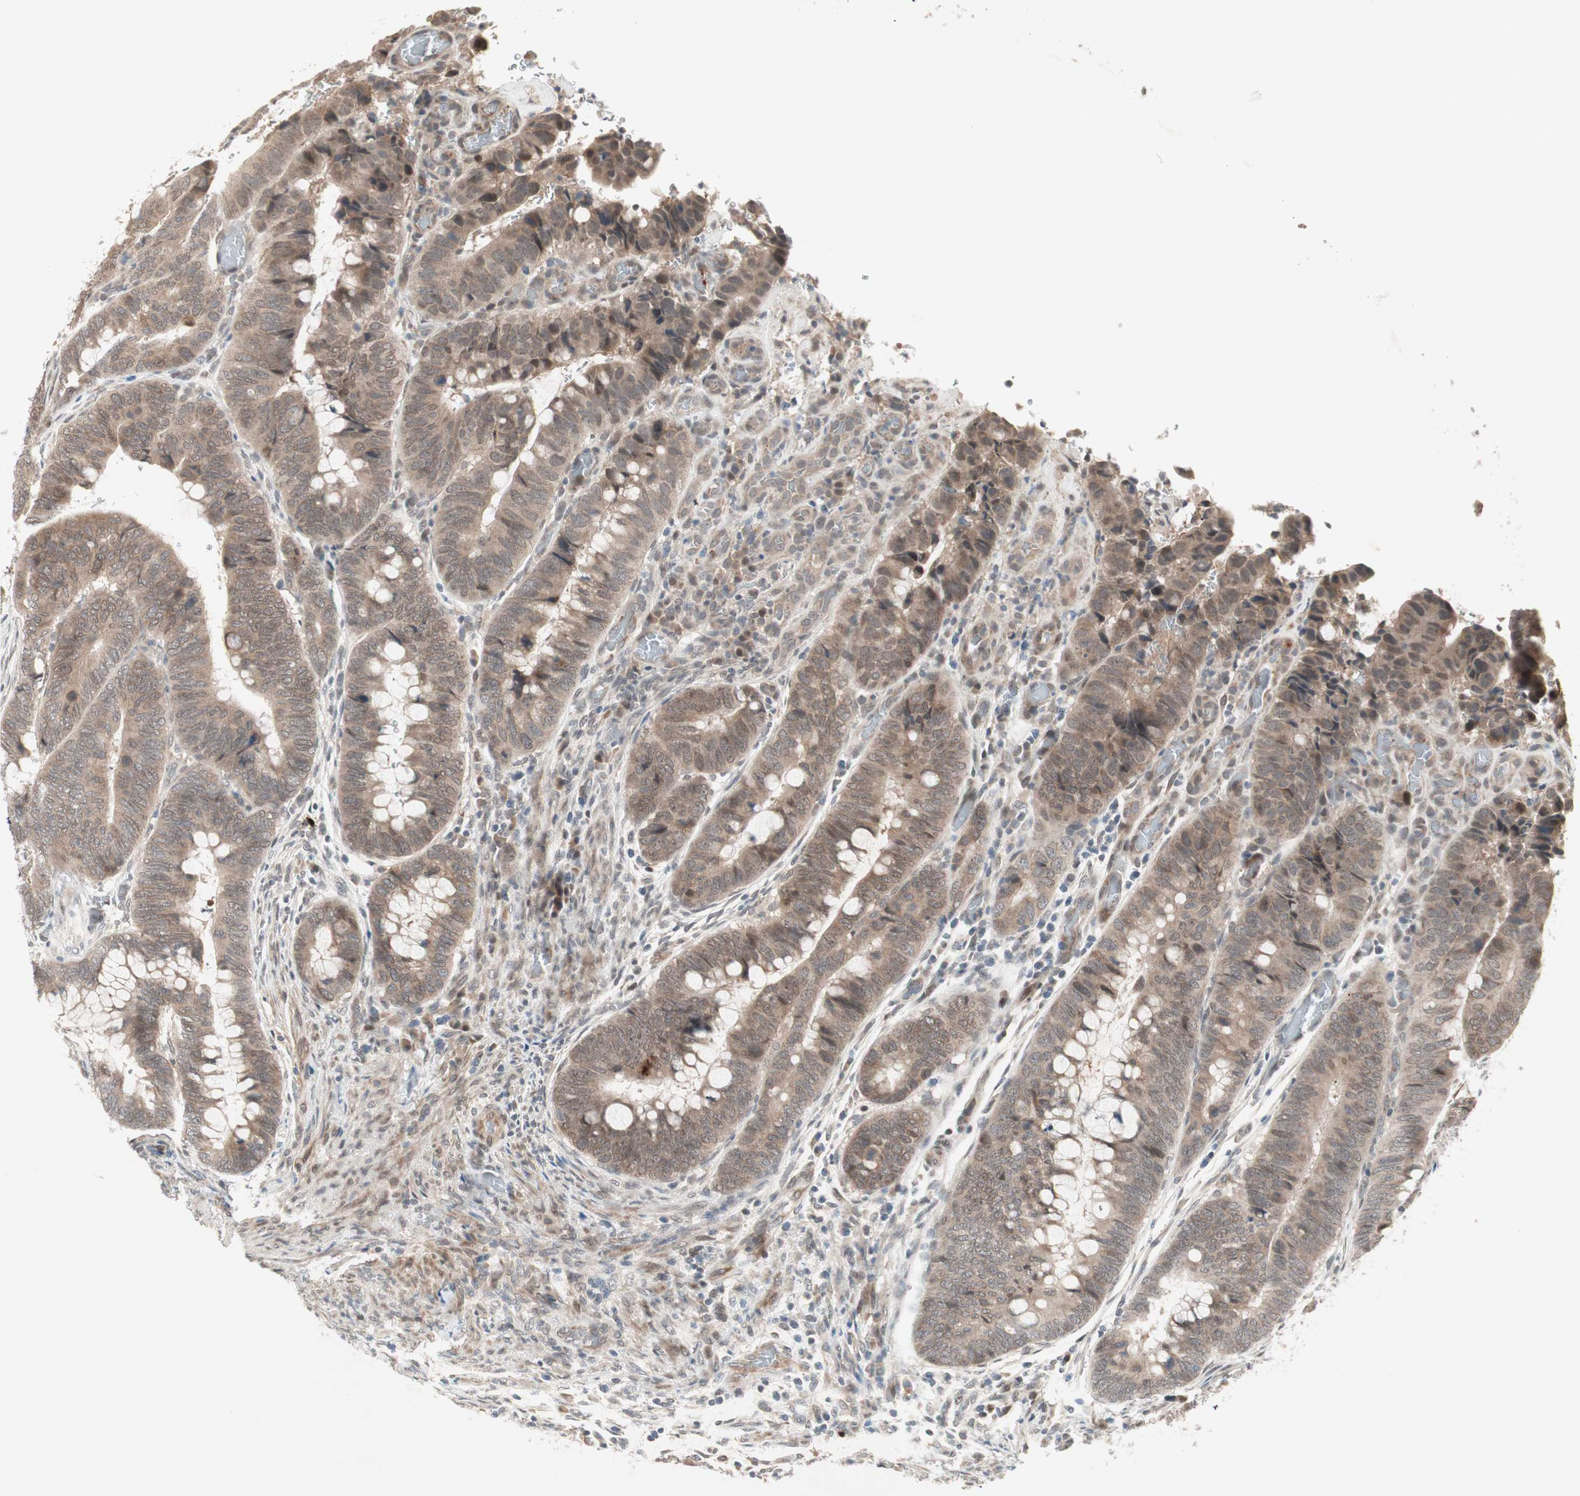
{"staining": {"intensity": "weak", "quantity": ">75%", "location": "cytoplasmic/membranous"}, "tissue": "colorectal cancer", "cell_type": "Tumor cells", "image_type": "cancer", "snomed": [{"axis": "morphology", "description": "Normal tissue, NOS"}, {"axis": "morphology", "description": "Adenocarcinoma, NOS"}, {"axis": "topography", "description": "Rectum"}, {"axis": "topography", "description": "Peripheral nerve tissue"}], "caption": "The photomicrograph demonstrates a brown stain indicating the presence of a protein in the cytoplasmic/membranous of tumor cells in colorectal cancer (adenocarcinoma).", "gene": "PGBD1", "patient": {"sex": "male", "age": 92}}